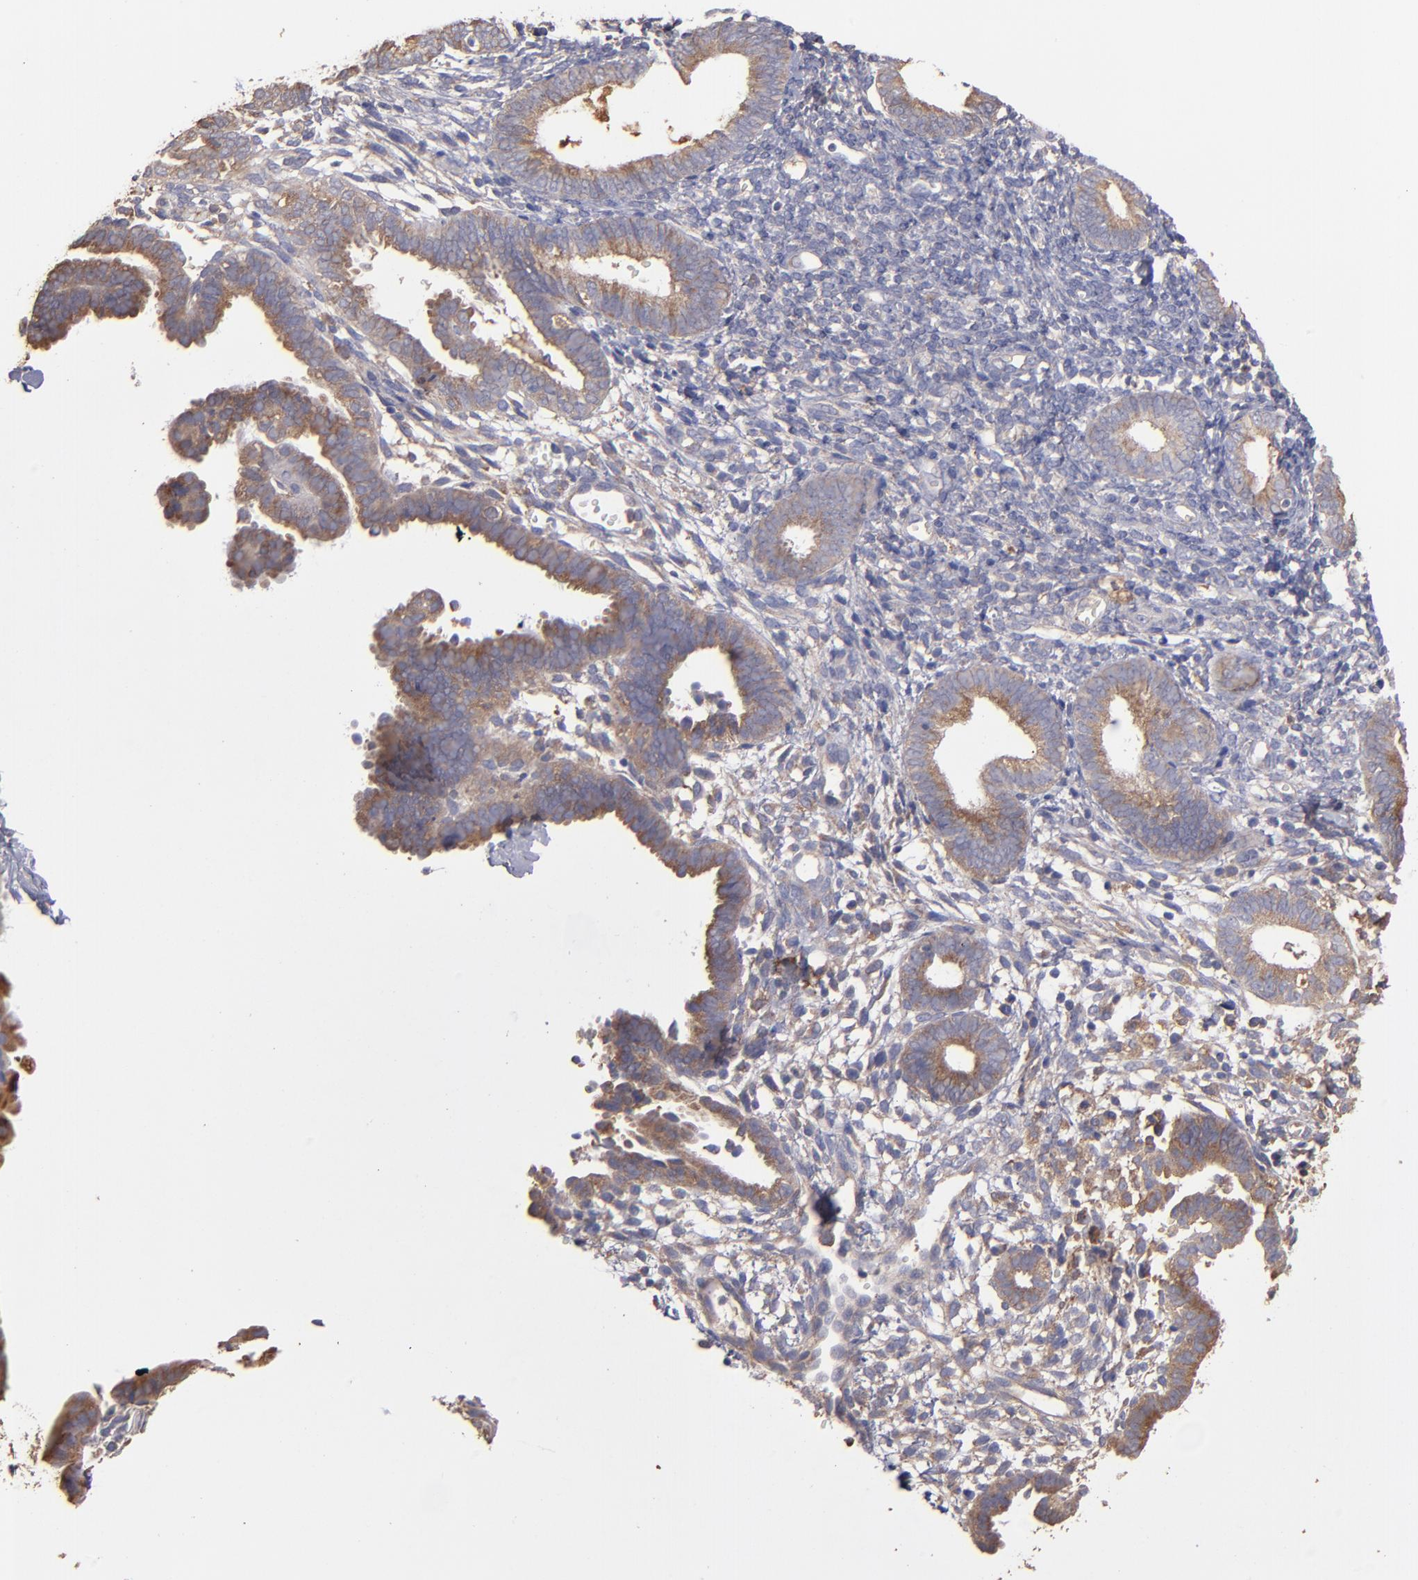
{"staining": {"intensity": "negative", "quantity": "none", "location": "none"}, "tissue": "endometrium", "cell_type": "Cells in endometrial stroma", "image_type": "normal", "snomed": [{"axis": "morphology", "description": "Normal tissue, NOS"}, {"axis": "topography", "description": "Smooth muscle"}, {"axis": "topography", "description": "Endometrium"}], "caption": "DAB (3,3'-diaminobenzidine) immunohistochemical staining of benign human endometrium demonstrates no significant staining in cells in endometrial stroma. Brightfield microscopy of immunohistochemistry stained with DAB (3,3'-diaminobenzidine) (brown) and hematoxylin (blue), captured at high magnification.", "gene": "NFKBIE", "patient": {"sex": "female", "age": 57}}